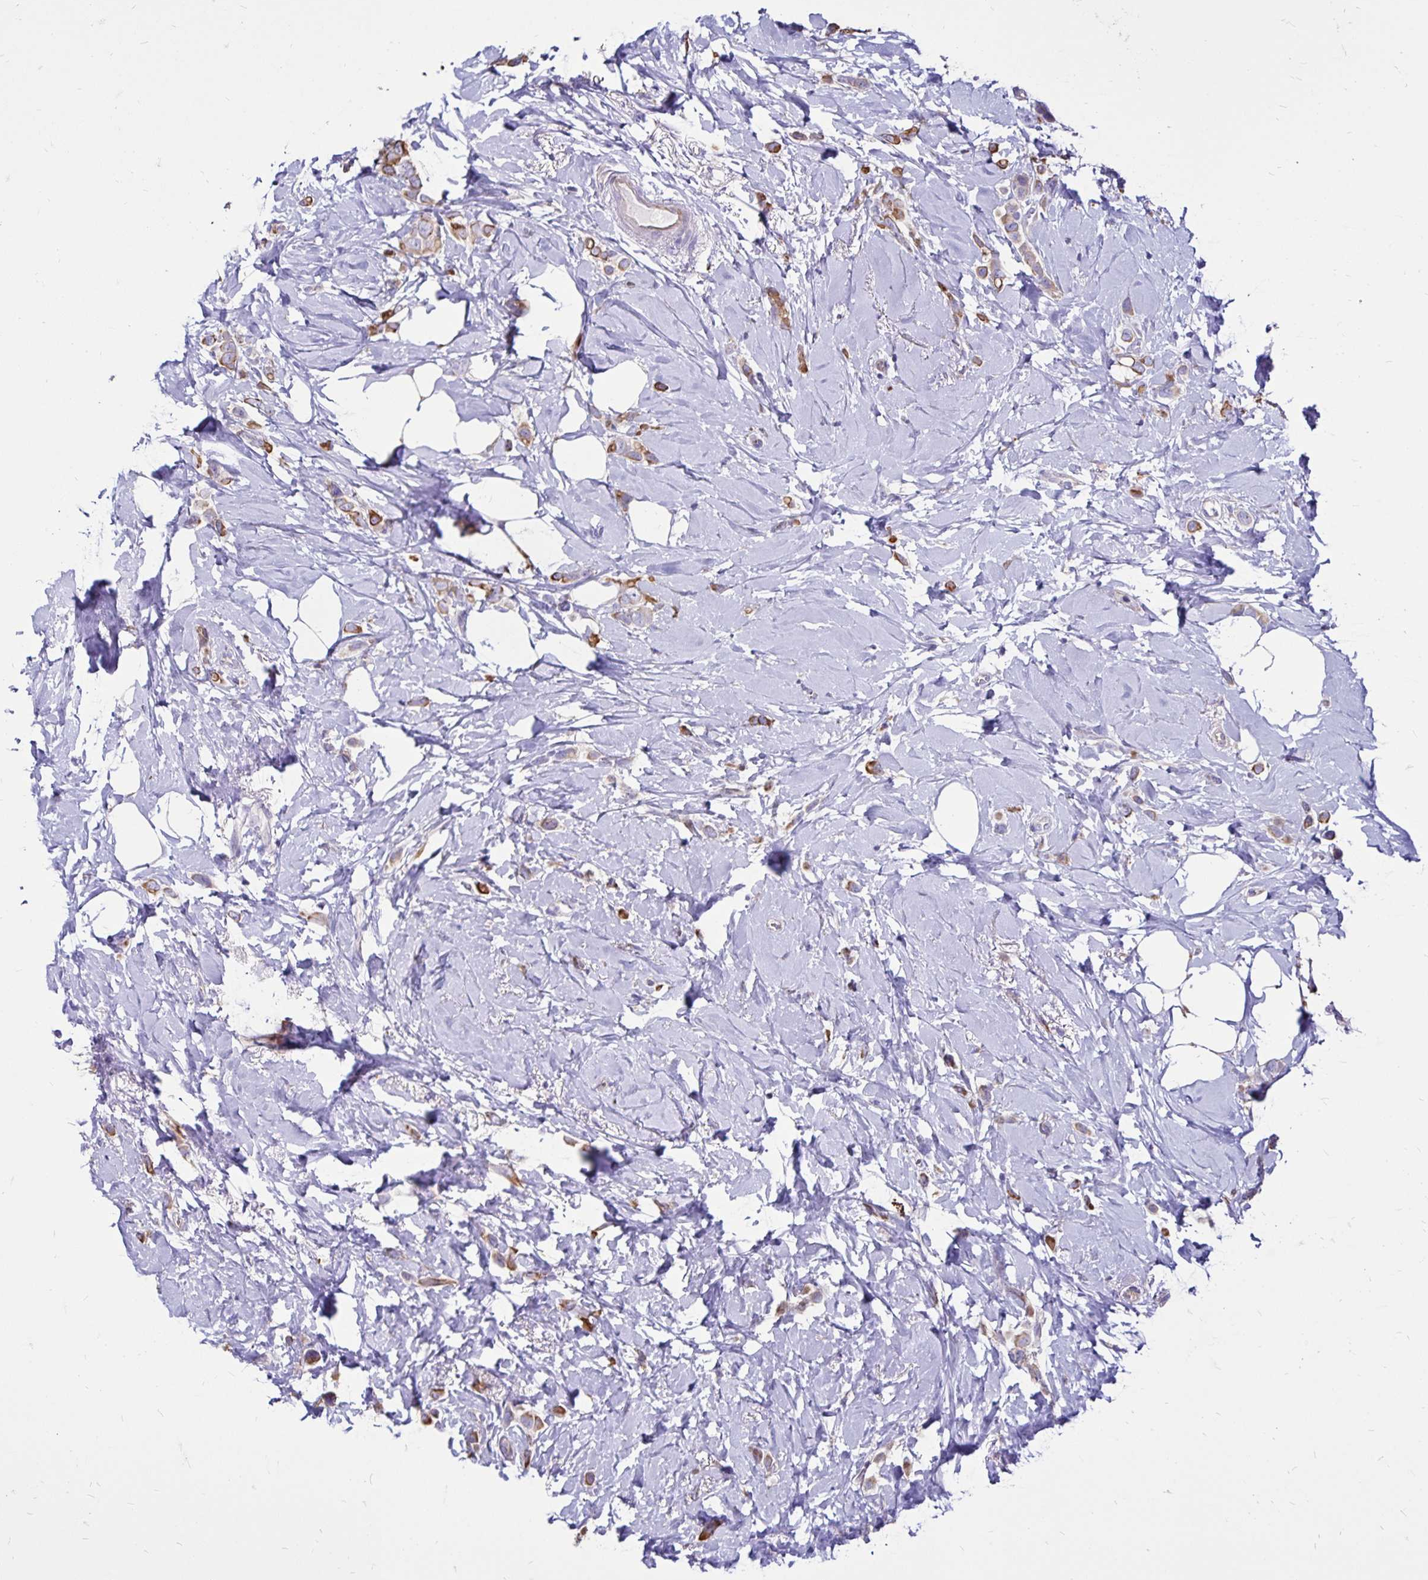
{"staining": {"intensity": "moderate", "quantity": ">75%", "location": "cytoplasmic/membranous"}, "tissue": "breast cancer", "cell_type": "Tumor cells", "image_type": "cancer", "snomed": [{"axis": "morphology", "description": "Lobular carcinoma"}, {"axis": "topography", "description": "Breast"}], "caption": "Immunohistochemistry of breast cancer (lobular carcinoma) displays medium levels of moderate cytoplasmic/membranous expression in about >75% of tumor cells.", "gene": "EVPL", "patient": {"sex": "female", "age": 66}}